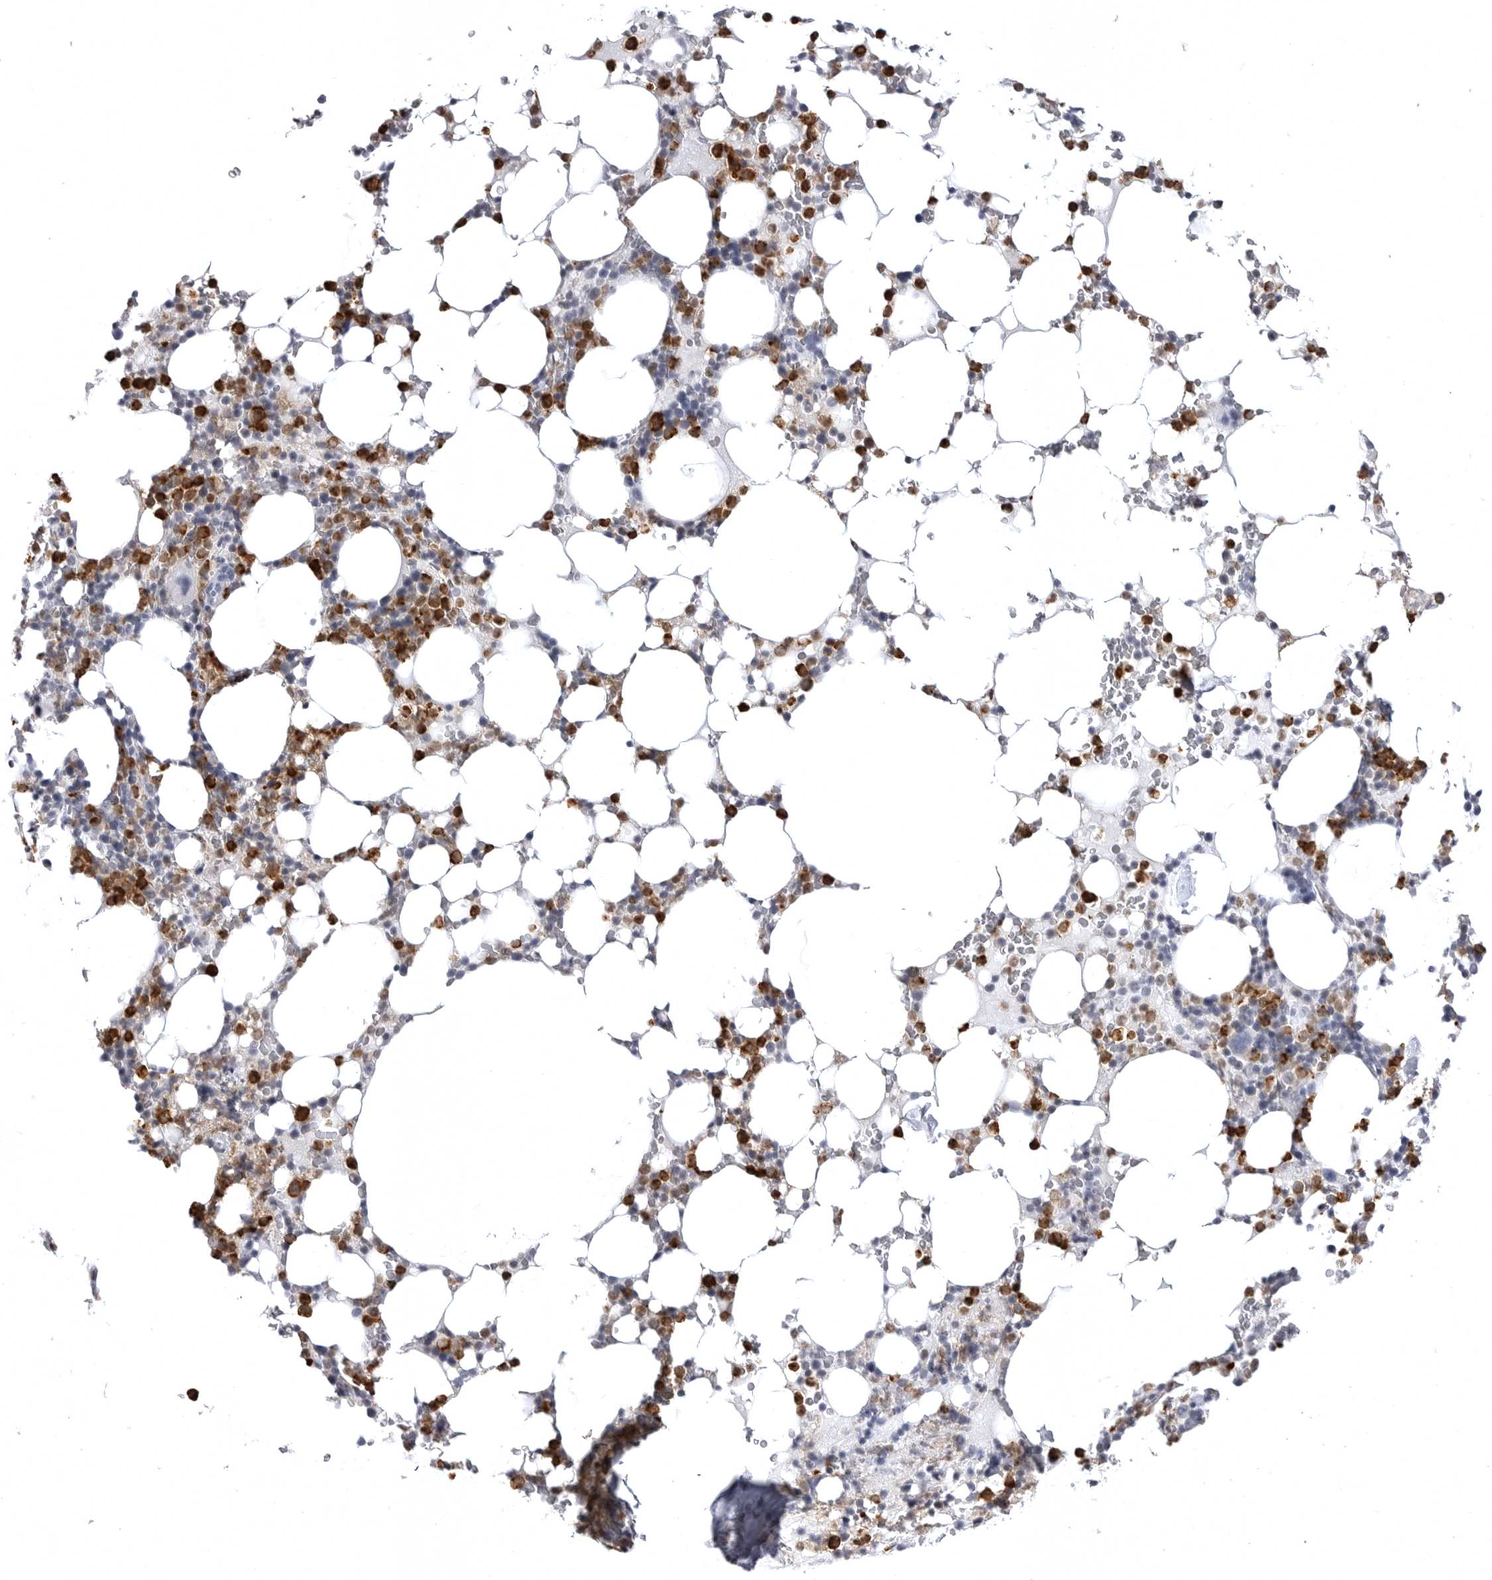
{"staining": {"intensity": "strong", "quantity": "25%-75%", "location": "cytoplasmic/membranous"}, "tissue": "bone marrow", "cell_type": "Hematopoietic cells", "image_type": "normal", "snomed": [{"axis": "morphology", "description": "Normal tissue, NOS"}, {"axis": "topography", "description": "Bone marrow"}], "caption": "Immunohistochemistry (IHC) (DAB) staining of unremarkable human bone marrow demonstrates strong cytoplasmic/membranous protein positivity in approximately 25%-75% of hematopoietic cells.", "gene": "STAP2", "patient": {"sex": "male", "age": 58}}